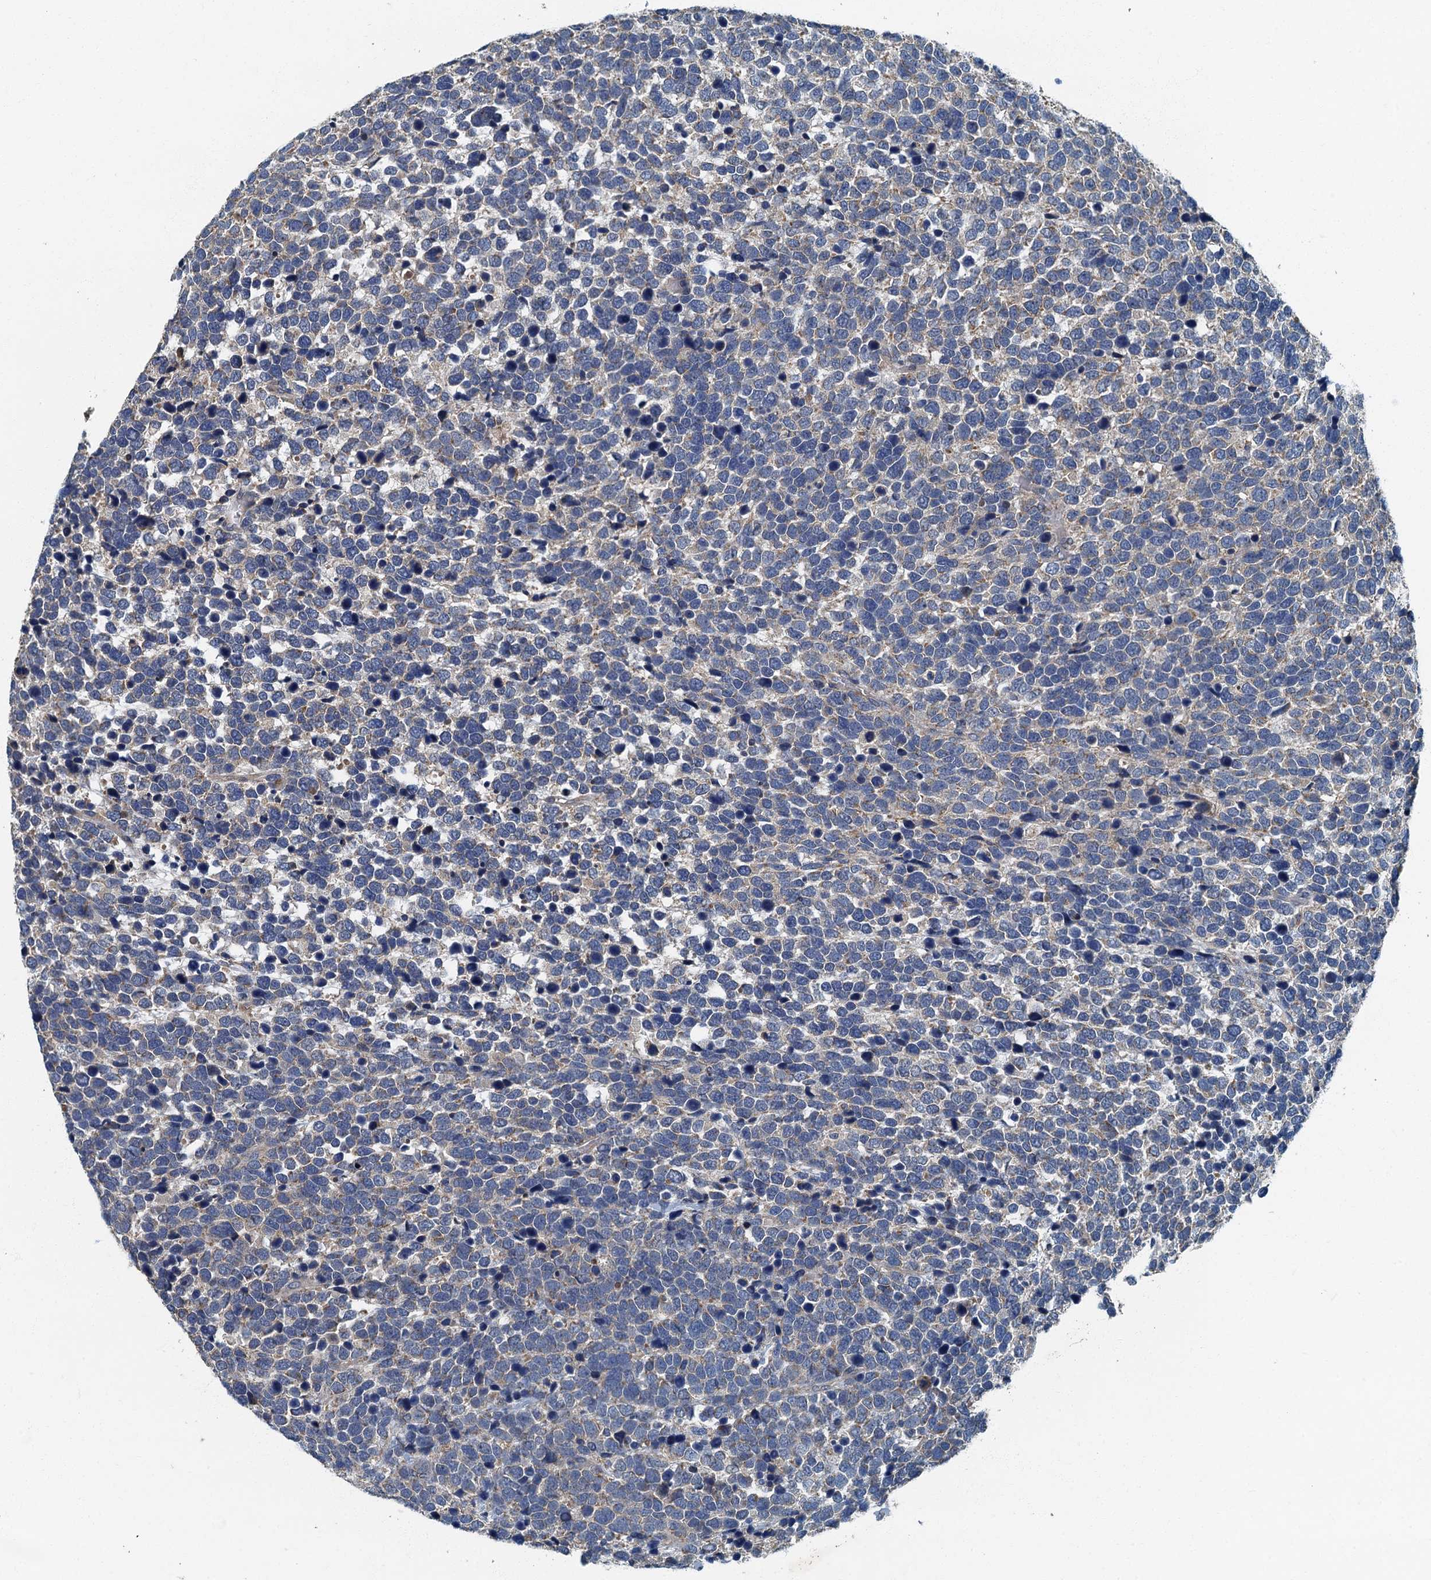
{"staining": {"intensity": "negative", "quantity": "none", "location": "none"}, "tissue": "urothelial cancer", "cell_type": "Tumor cells", "image_type": "cancer", "snomed": [{"axis": "morphology", "description": "Urothelial carcinoma, High grade"}, {"axis": "topography", "description": "Urinary bladder"}], "caption": "This is an immunohistochemistry histopathology image of urothelial carcinoma (high-grade). There is no positivity in tumor cells.", "gene": "DDX49", "patient": {"sex": "female", "age": 82}}